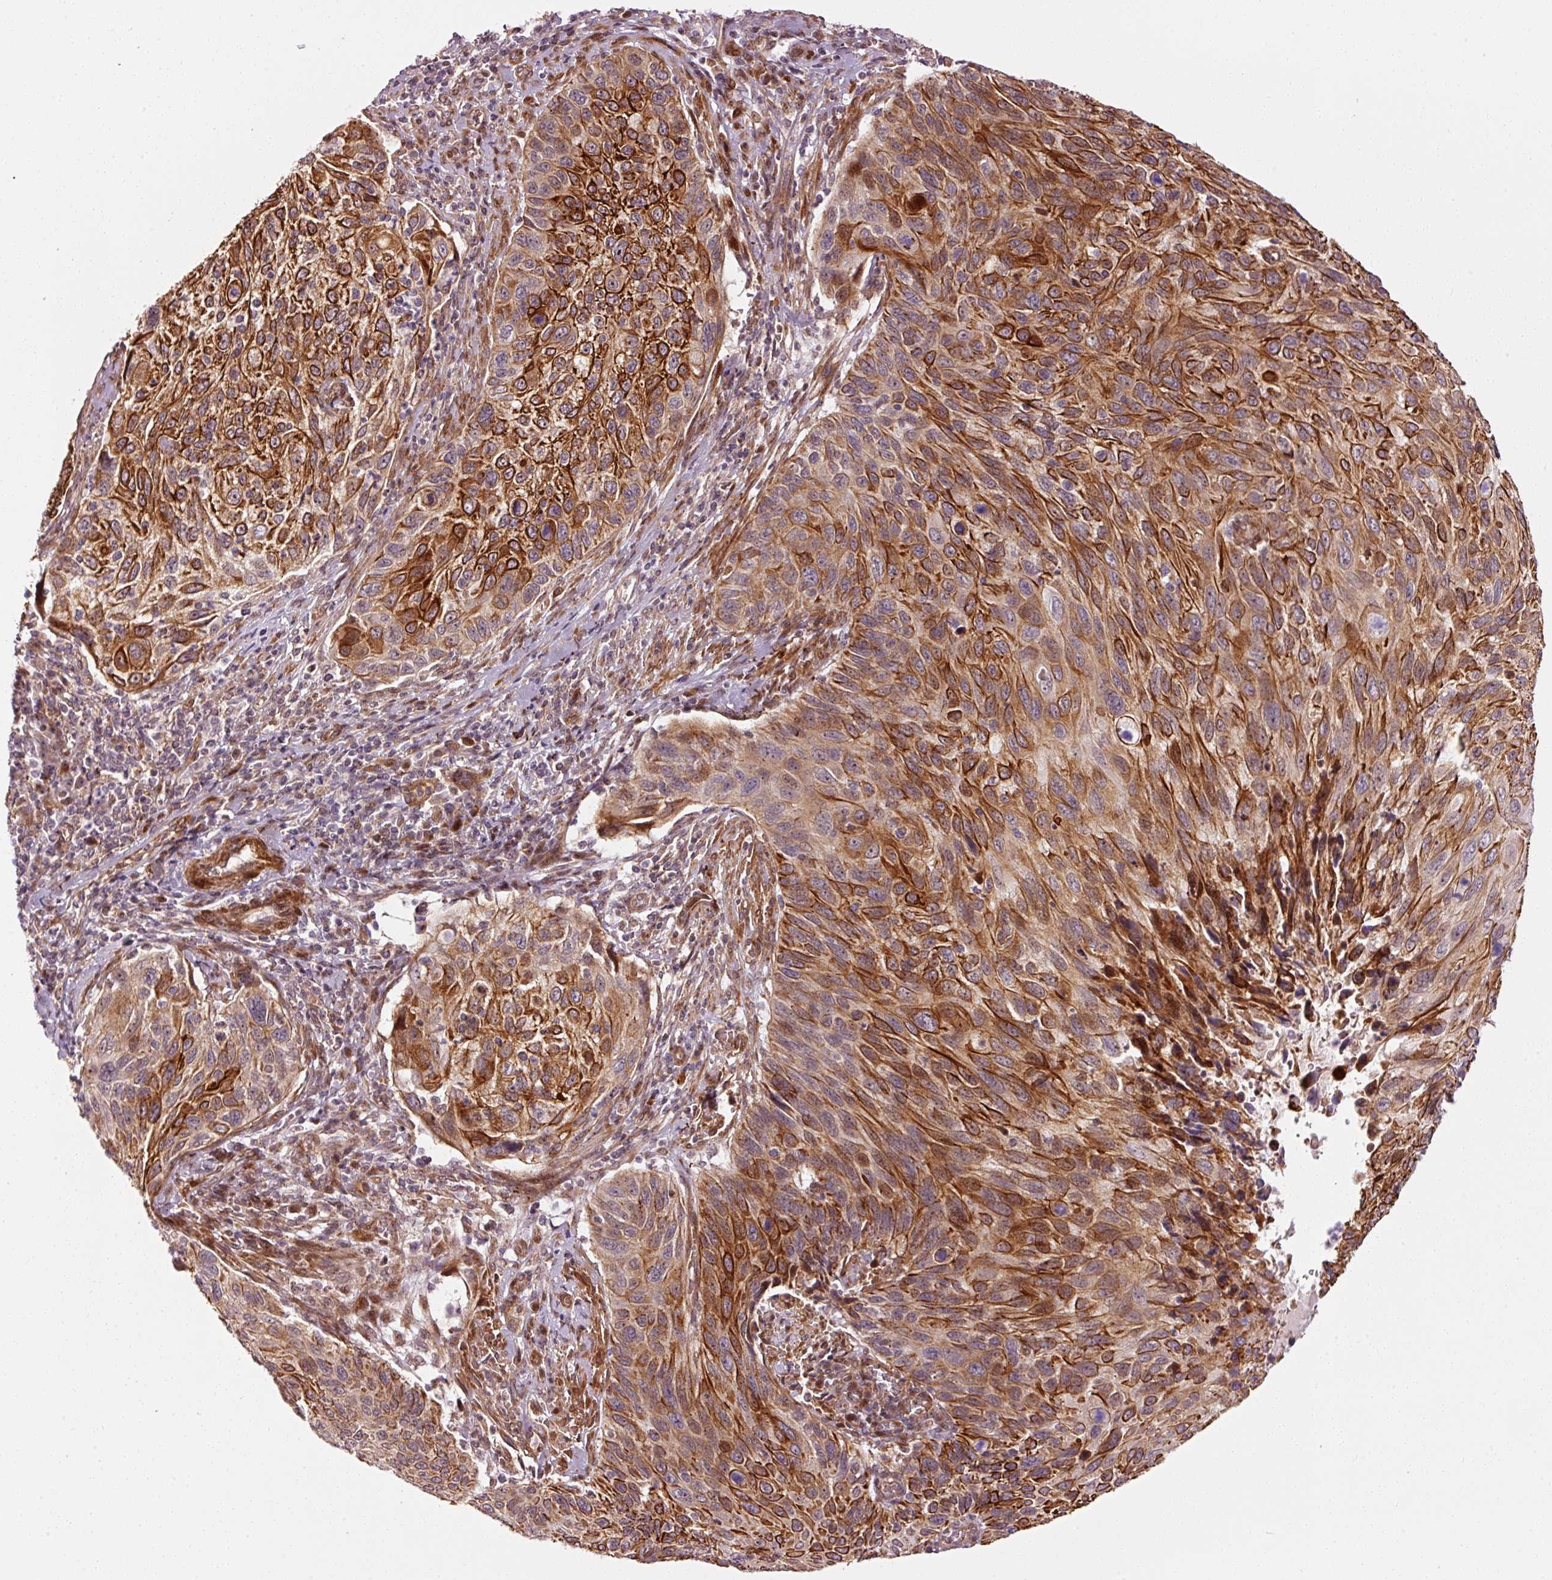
{"staining": {"intensity": "strong", "quantity": ">75%", "location": "cytoplasmic/membranous"}, "tissue": "cervical cancer", "cell_type": "Tumor cells", "image_type": "cancer", "snomed": [{"axis": "morphology", "description": "Squamous cell carcinoma, NOS"}, {"axis": "topography", "description": "Cervix"}], "caption": "A high-resolution micrograph shows immunohistochemistry staining of cervical cancer, which exhibits strong cytoplasmic/membranous positivity in approximately >75% of tumor cells.", "gene": "ANKRD20A1", "patient": {"sex": "female", "age": 70}}